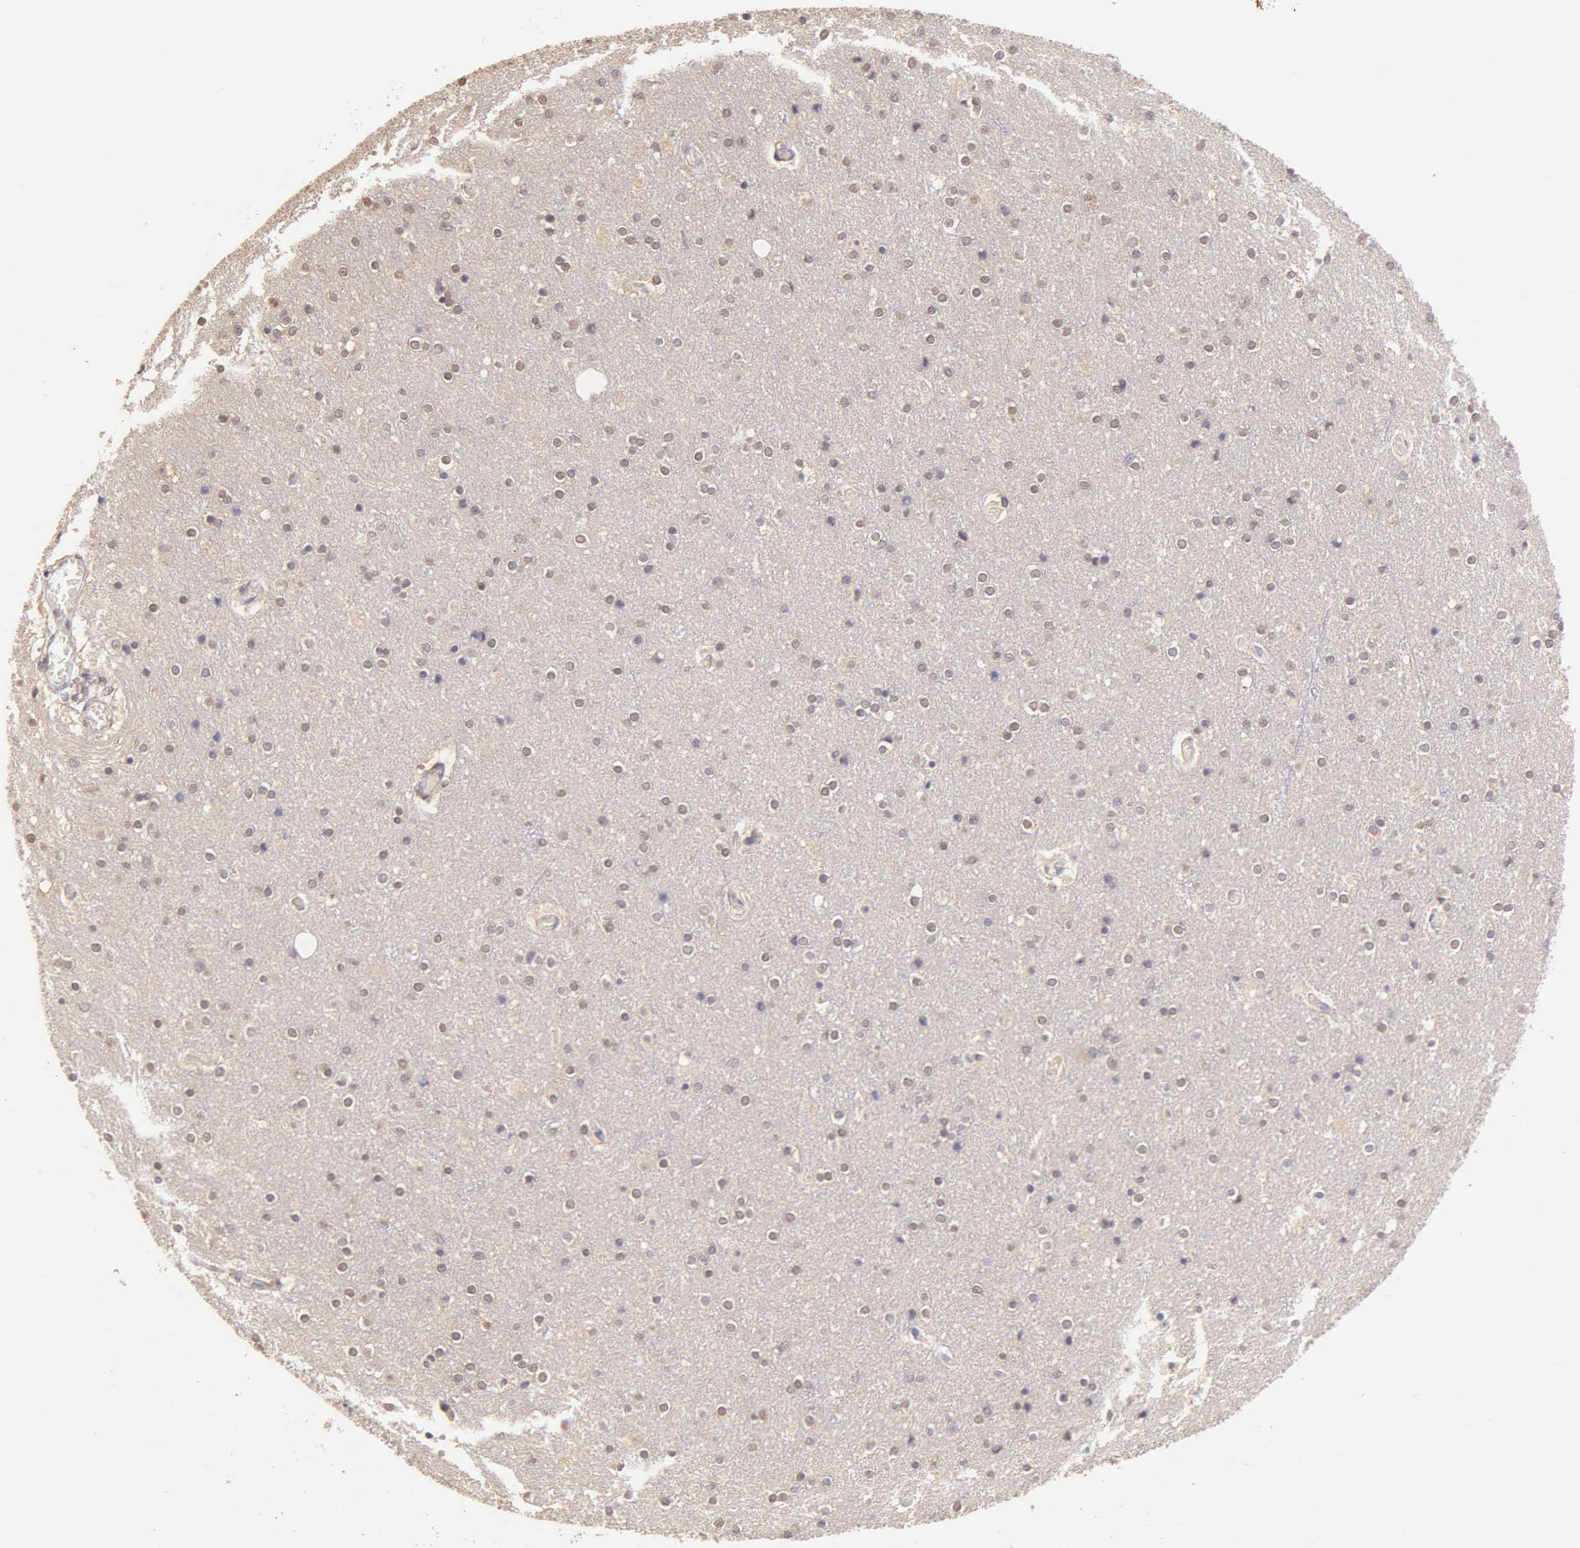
{"staining": {"intensity": "negative", "quantity": "none", "location": "none"}, "tissue": "cerebral cortex", "cell_type": "Endothelial cells", "image_type": "normal", "snomed": [{"axis": "morphology", "description": "Normal tissue, NOS"}, {"axis": "topography", "description": "Cerebral cortex"}], "caption": "This is an IHC micrograph of unremarkable cerebral cortex. There is no positivity in endothelial cells.", "gene": "MKI67", "patient": {"sex": "female", "age": 54}}